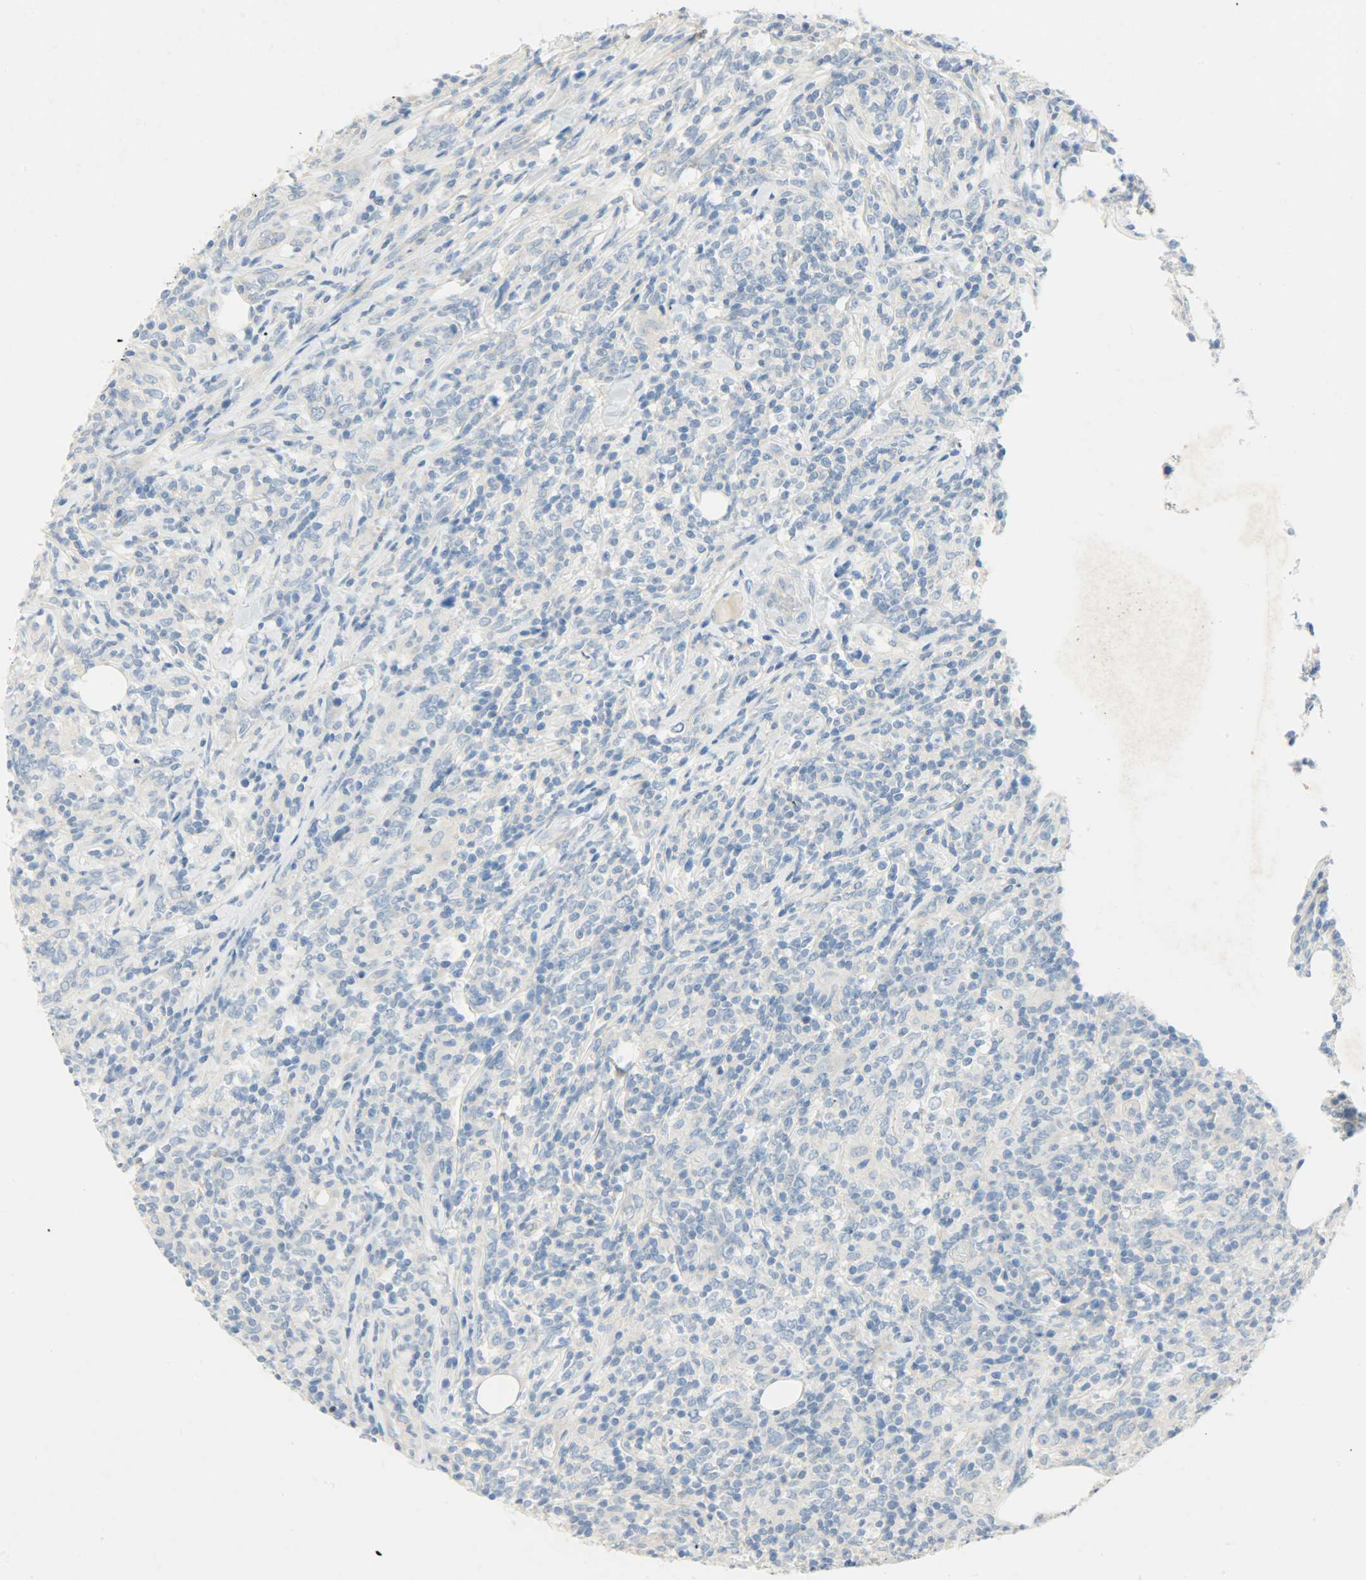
{"staining": {"intensity": "negative", "quantity": "none", "location": "none"}, "tissue": "lymphoma", "cell_type": "Tumor cells", "image_type": "cancer", "snomed": [{"axis": "morphology", "description": "Malignant lymphoma, non-Hodgkin's type, High grade"}, {"axis": "topography", "description": "Lymph node"}], "caption": "This is an immunohistochemistry micrograph of human high-grade malignant lymphoma, non-Hodgkin's type. There is no expression in tumor cells.", "gene": "PROM1", "patient": {"sex": "female", "age": 84}}